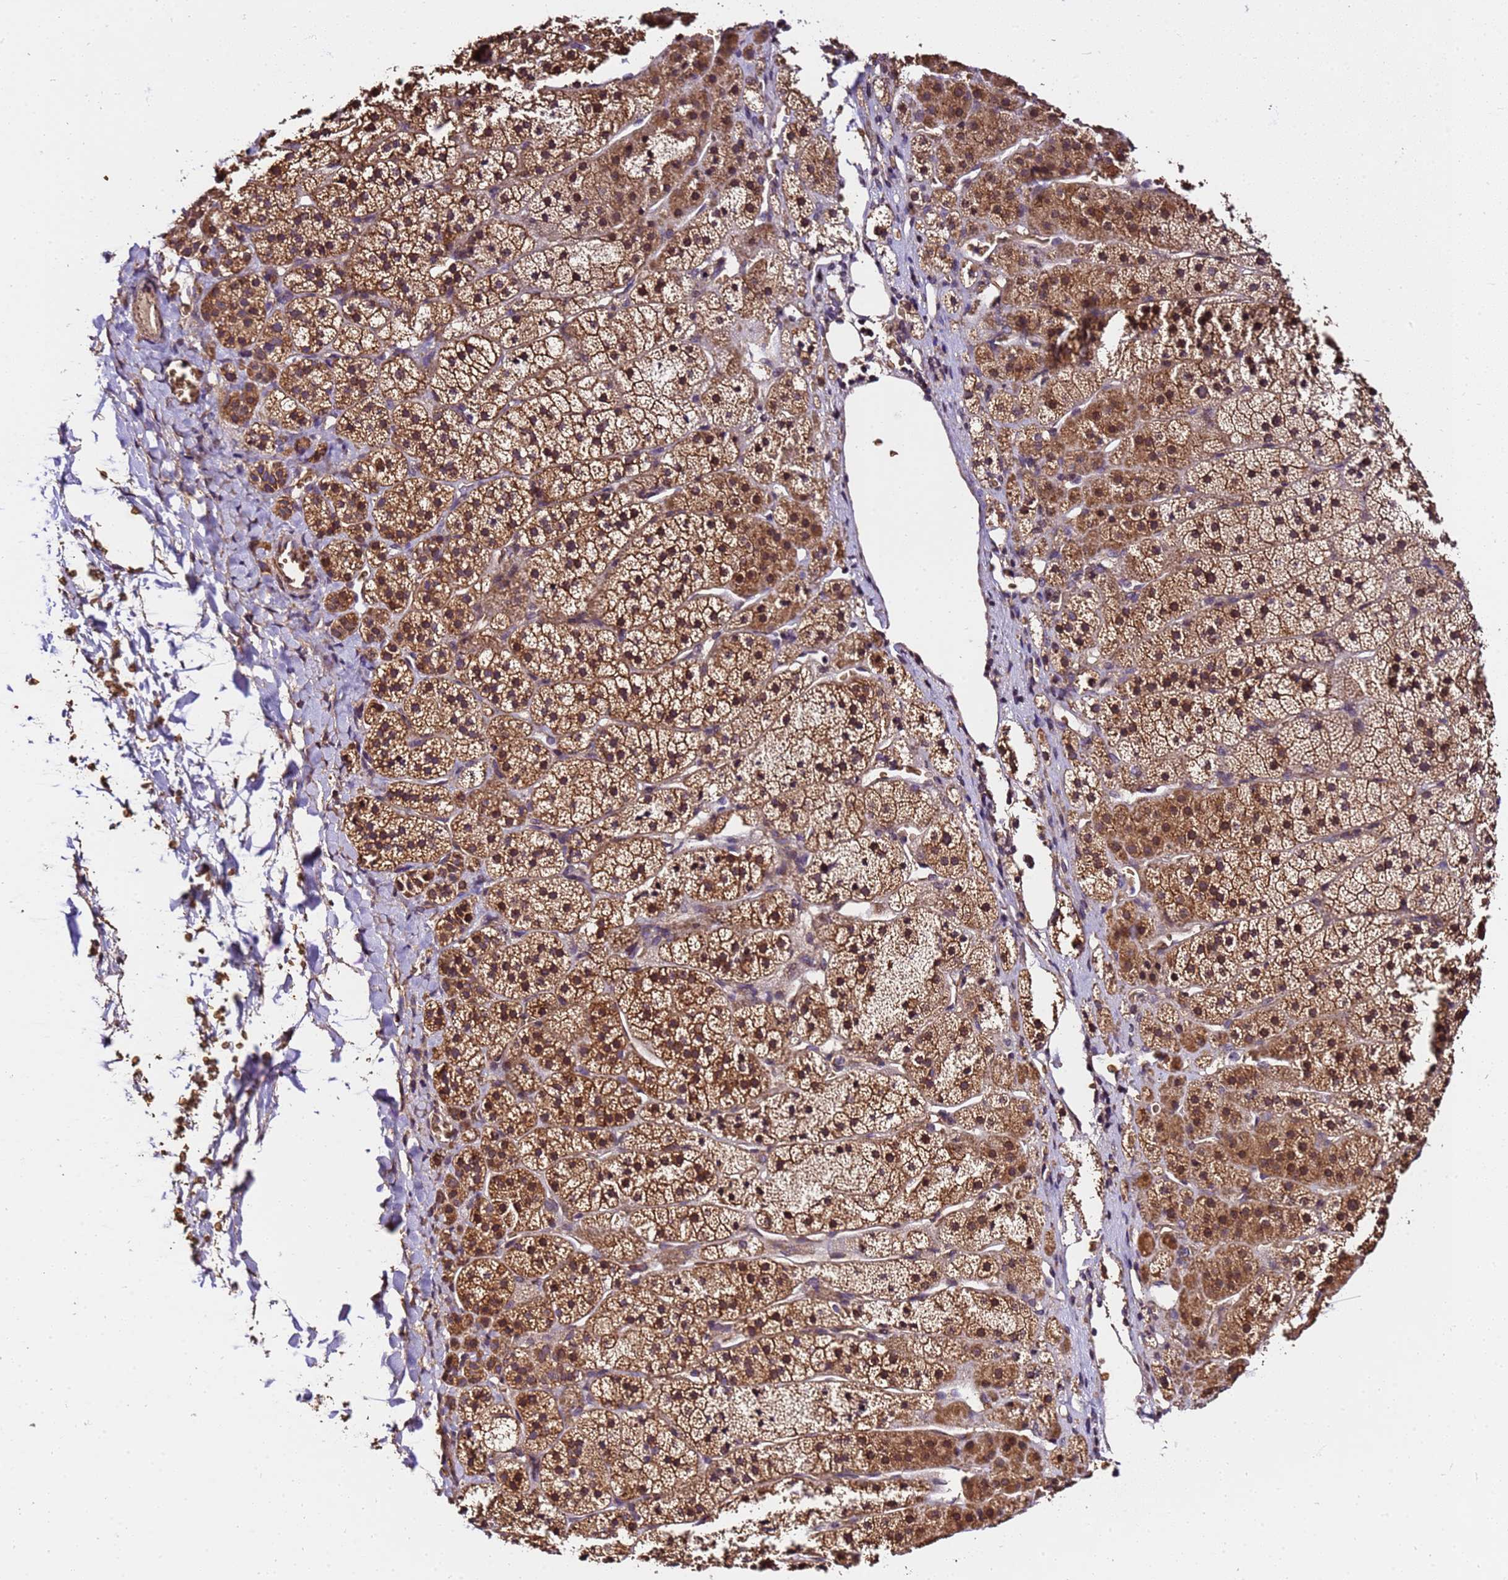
{"staining": {"intensity": "strong", "quantity": ">75%", "location": "cytoplasmic/membranous,nuclear"}, "tissue": "adrenal gland", "cell_type": "Glandular cells", "image_type": "normal", "snomed": [{"axis": "morphology", "description": "Normal tissue, NOS"}, {"axis": "topography", "description": "Adrenal gland"}], "caption": "This is an image of immunohistochemistry staining of benign adrenal gland, which shows strong staining in the cytoplasmic/membranous,nuclear of glandular cells.", "gene": "LRRIQ1", "patient": {"sex": "female", "age": 44}}